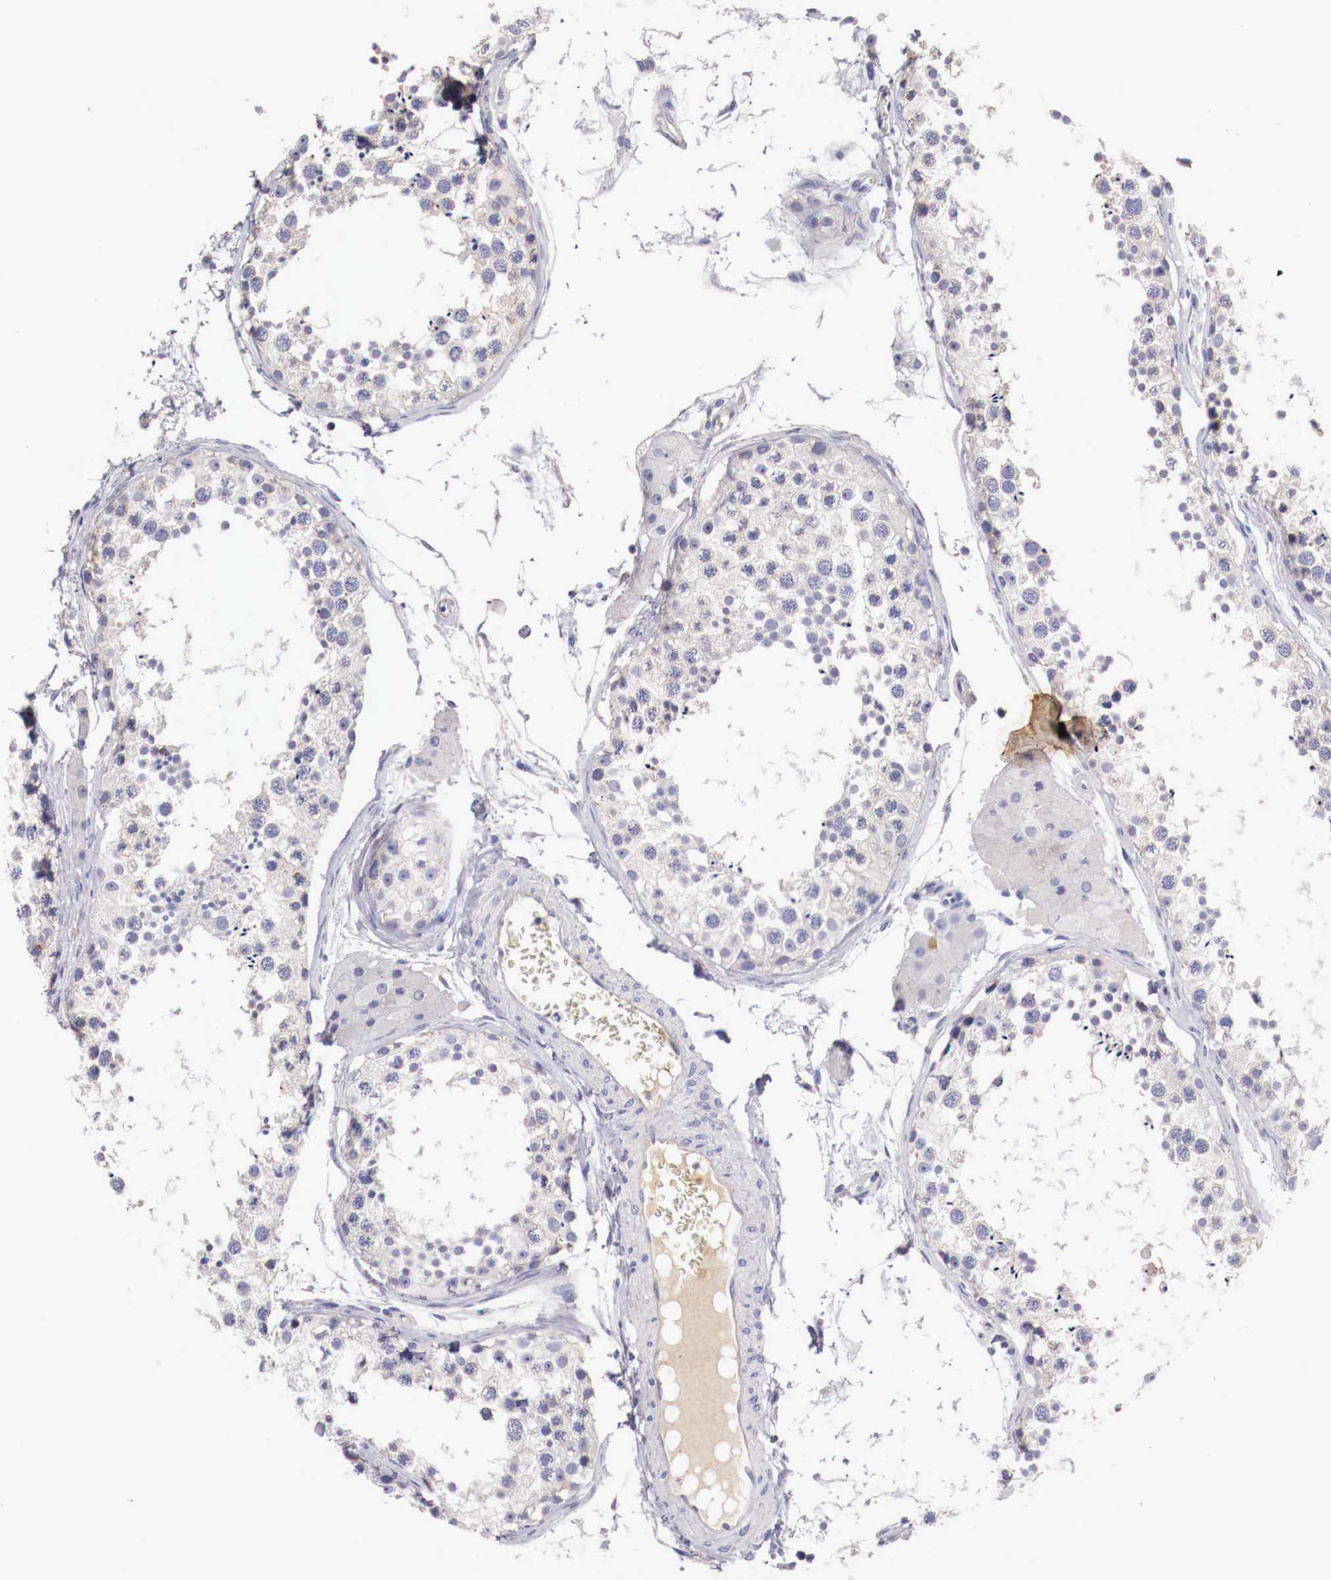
{"staining": {"intensity": "negative", "quantity": "none", "location": "none"}, "tissue": "testis", "cell_type": "Cells in seminiferous ducts", "image_type": "normal", "snomed": [{"axis": "morphology", "description": "Normal tissue, NOS"}, {"axis": "topography", "description": "Testis"}], "caption": "This is a micrograph of IHC staining of unremarkable testis, which shows no positivity in cells in seminiferous ducts. Brightfield microscopy of IHC stained with DAB (3,3'-diaminobenzidine) (brown) and hematoxylin (blue), captured at high magnification.", "gene": "PITPNA", "patient": {"sex": "male", "age": 57}}